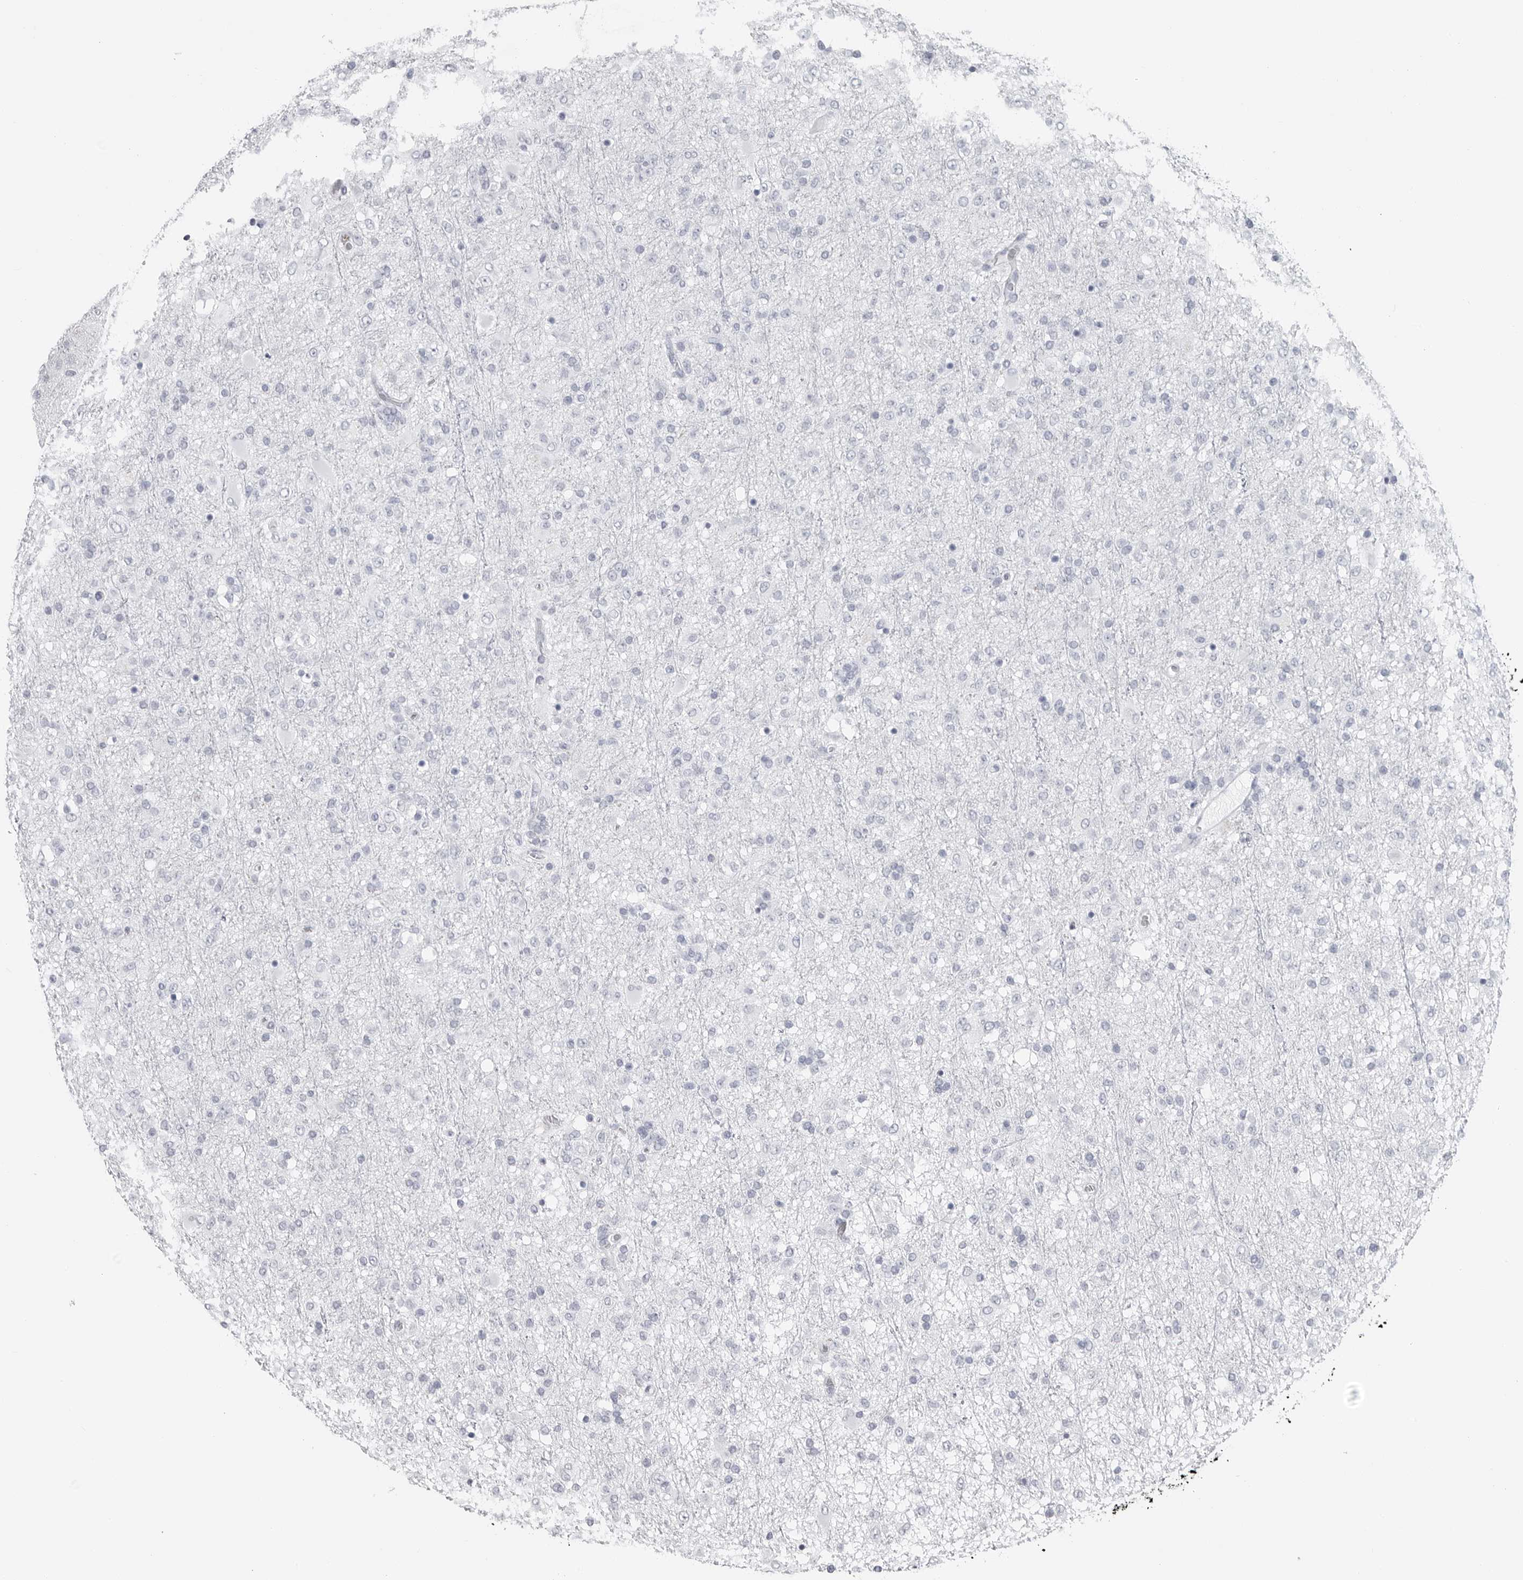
{"staining": {"intensity": "negative", "quantity": "none", "location": "none"}, "tissue": "glioma", "cell_type": "Tumor cells", "image_type": "cancer", "snomed": [{"axis": "morphology", "description": "Glioma, malignant, Low grade"}, {"axis": "topography", "description": "Brain"}], "caption": "Tumor cells are negative for protein expression in human malignant glioma (low-grade). (Brightfield microscopy of DAB IHC at high magnification).", "gene": "CSH1", "patient": {"sex": "male", "age": 65}}